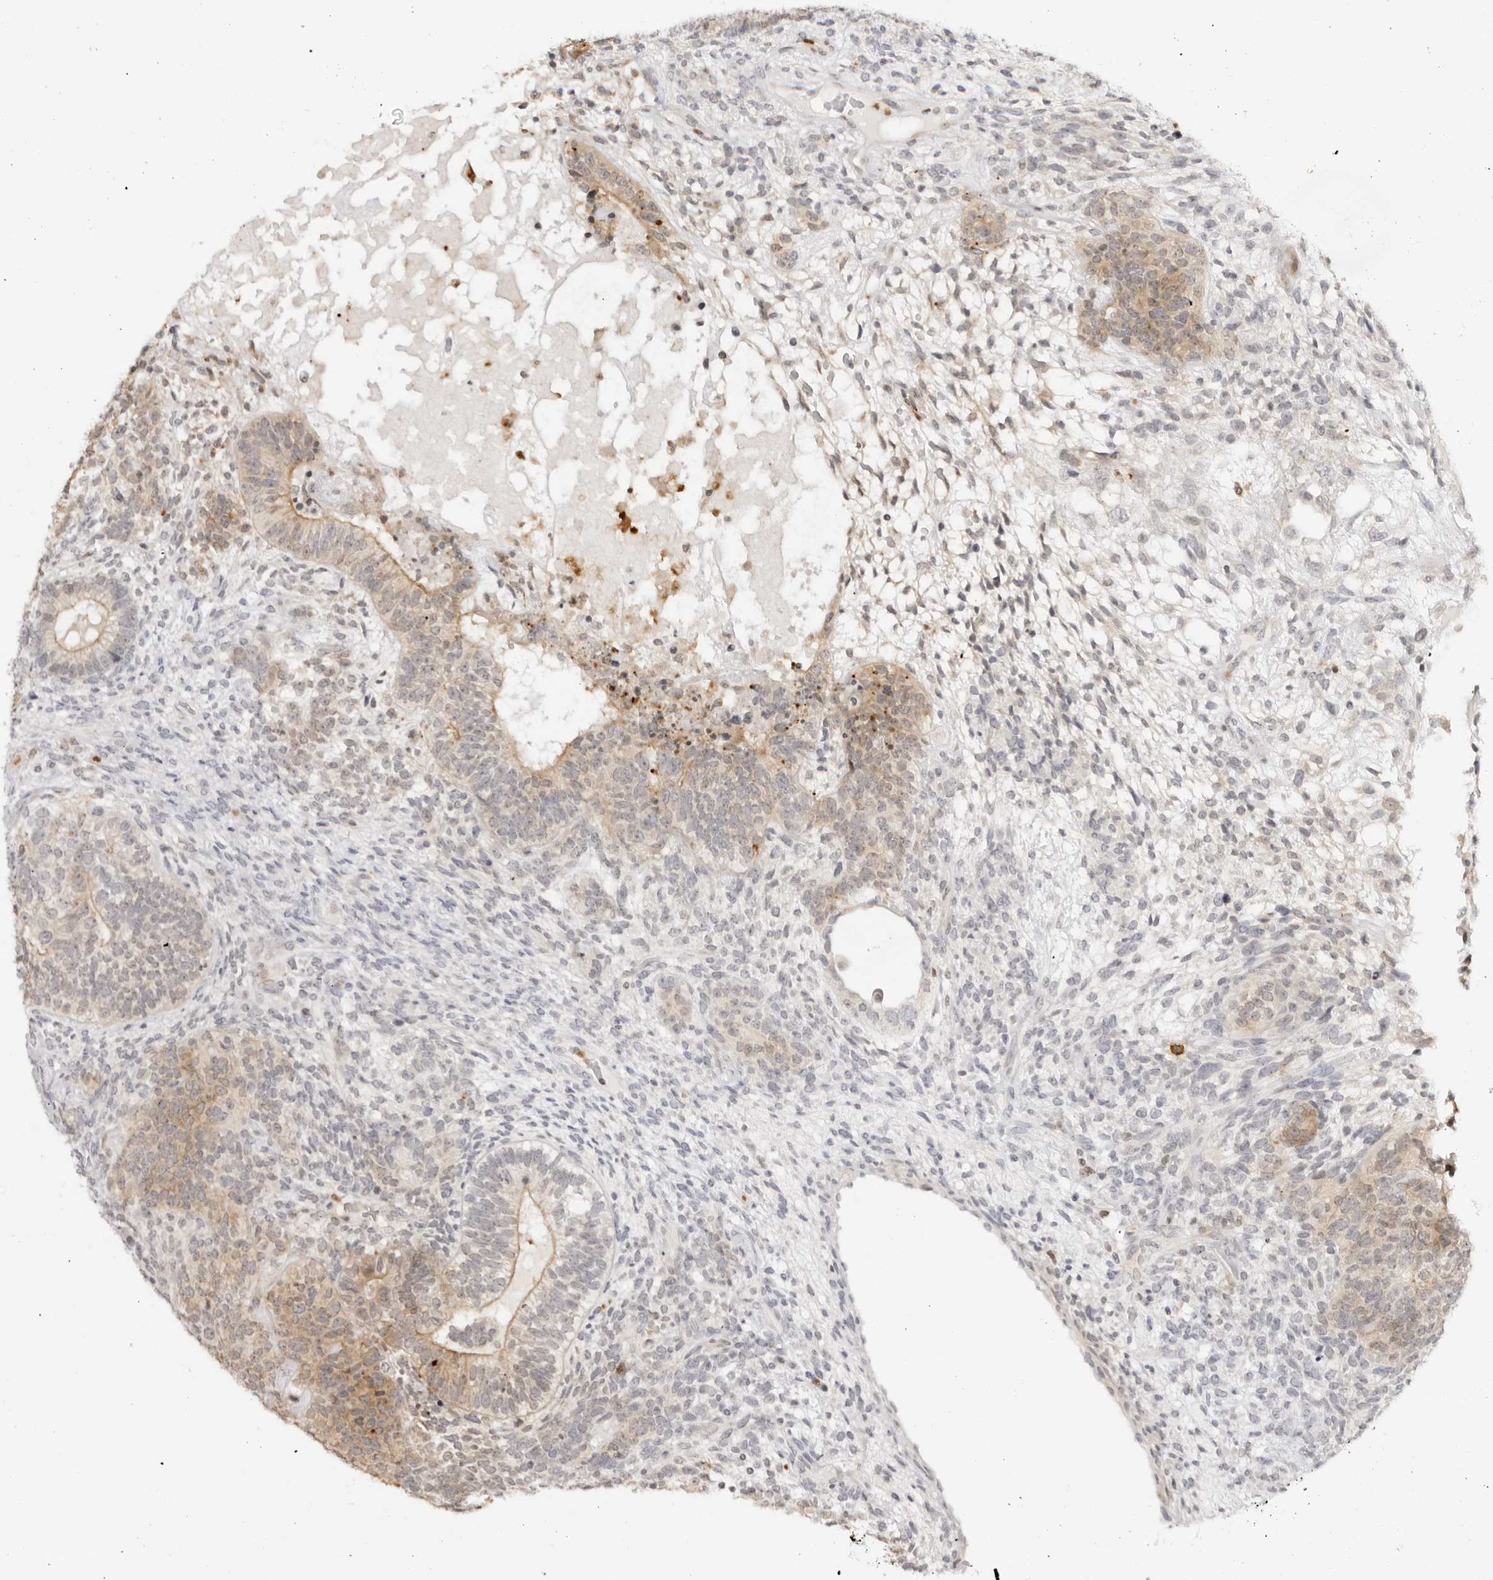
{"staining": {"intensity": "moderate", "quantity": "<25%", "location": "cytoplasmic/membranous,nuclear"}, "tissue": "testis cancer", "cell_type": "Tumor cells", "image_type": "cancer", "snomed": [{"axis": "morphology", "description": "Seminoma, NOS"}, {"axis": "morphology", "description": "Carcinoma, Embryonal, NOS"}, {"axis": "topography", "description": "Testis"}], "caption": "About <25% of tumor cells in human testis embryonal carcinoma exhibit moderate cytoplasmic/membranous and nuclear protein staining as visualized by brown immunohistochemical staining.", "gene": "RNF146", "patient": {"sex": "male", "age": 28}}